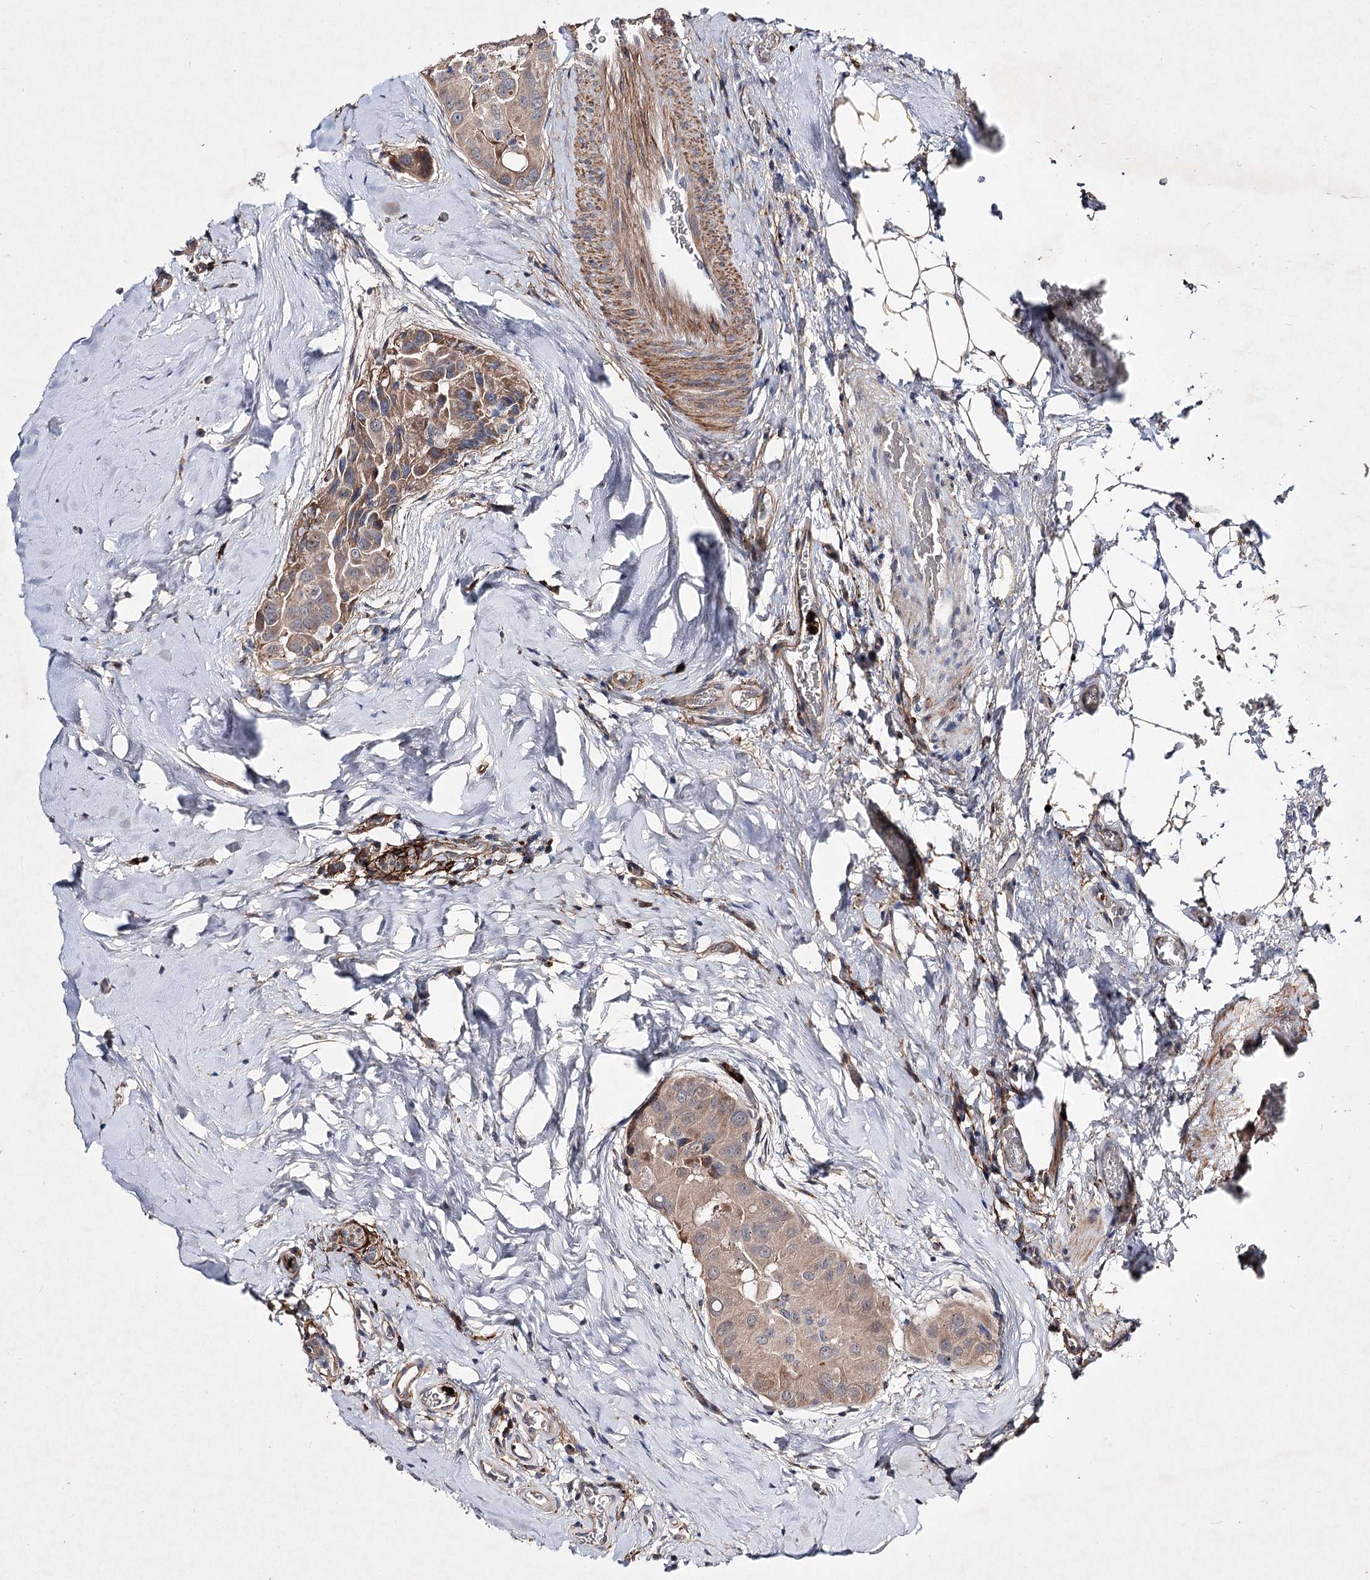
{"staining": {"intensity": "weak", "quantity": ">75%", "location": "cytoplasmic/membranous"}, "tissue": "thyroid cancer", "cell_type": "Tumor cells", "image_type": "cancer", "snomed": [{"axis": "morphology", "description": "Papillary adenocarcinoma, NOS"}, {"axis": "topography", "description": "Thyroid gland"}], "caption": "High-power microscopy captured an immunohistochemistry photomicrograph of thyroid cancer, revealing weak cytoplasmic/membranous positivity in approximately >75% of tumor cells.", "gene": "MINDY3", "patient": {"sex": "male", "age": 33}}